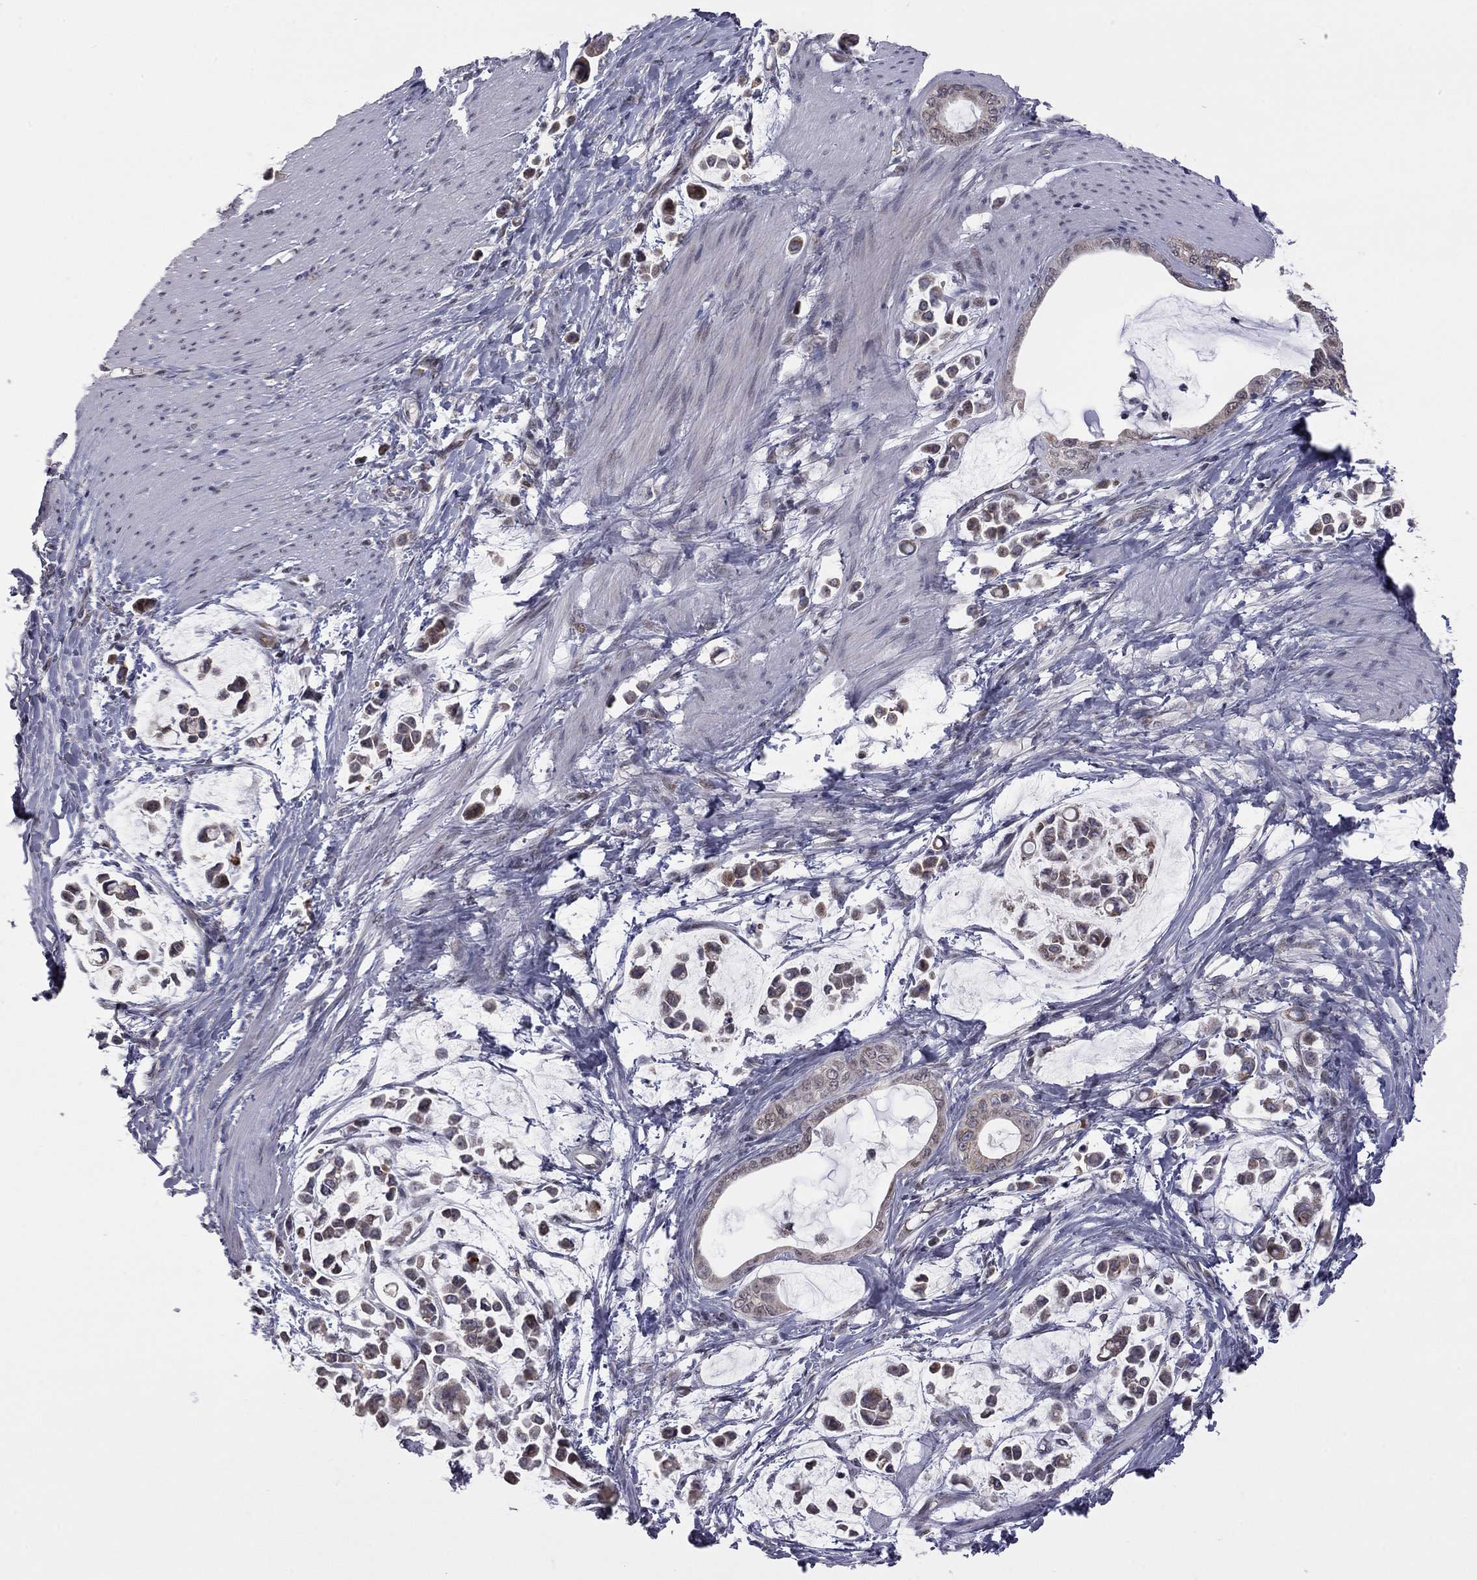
{"staining": {"intensity": "strong", "quantity": ">75%", "location": "cytoplasmic/membranous"}, "tissue": "stomach cancer", "cell_type": "Tumor cells", "image_type": "cancer", "snomed": [{"axis": "morphology", "description": "Adenocarcinoma, NOS"}, {"axis": "topography", "description": "Stomach"}], "caption": "There is high levels of strong cytoplasmic/membranous staining in tumor cells of adenocarcinoma (stomach), as demonstrated by immunohistochemical staining (brown color).", "gene": "MC3R", "patient": {"sex": "male", "age": 82}}